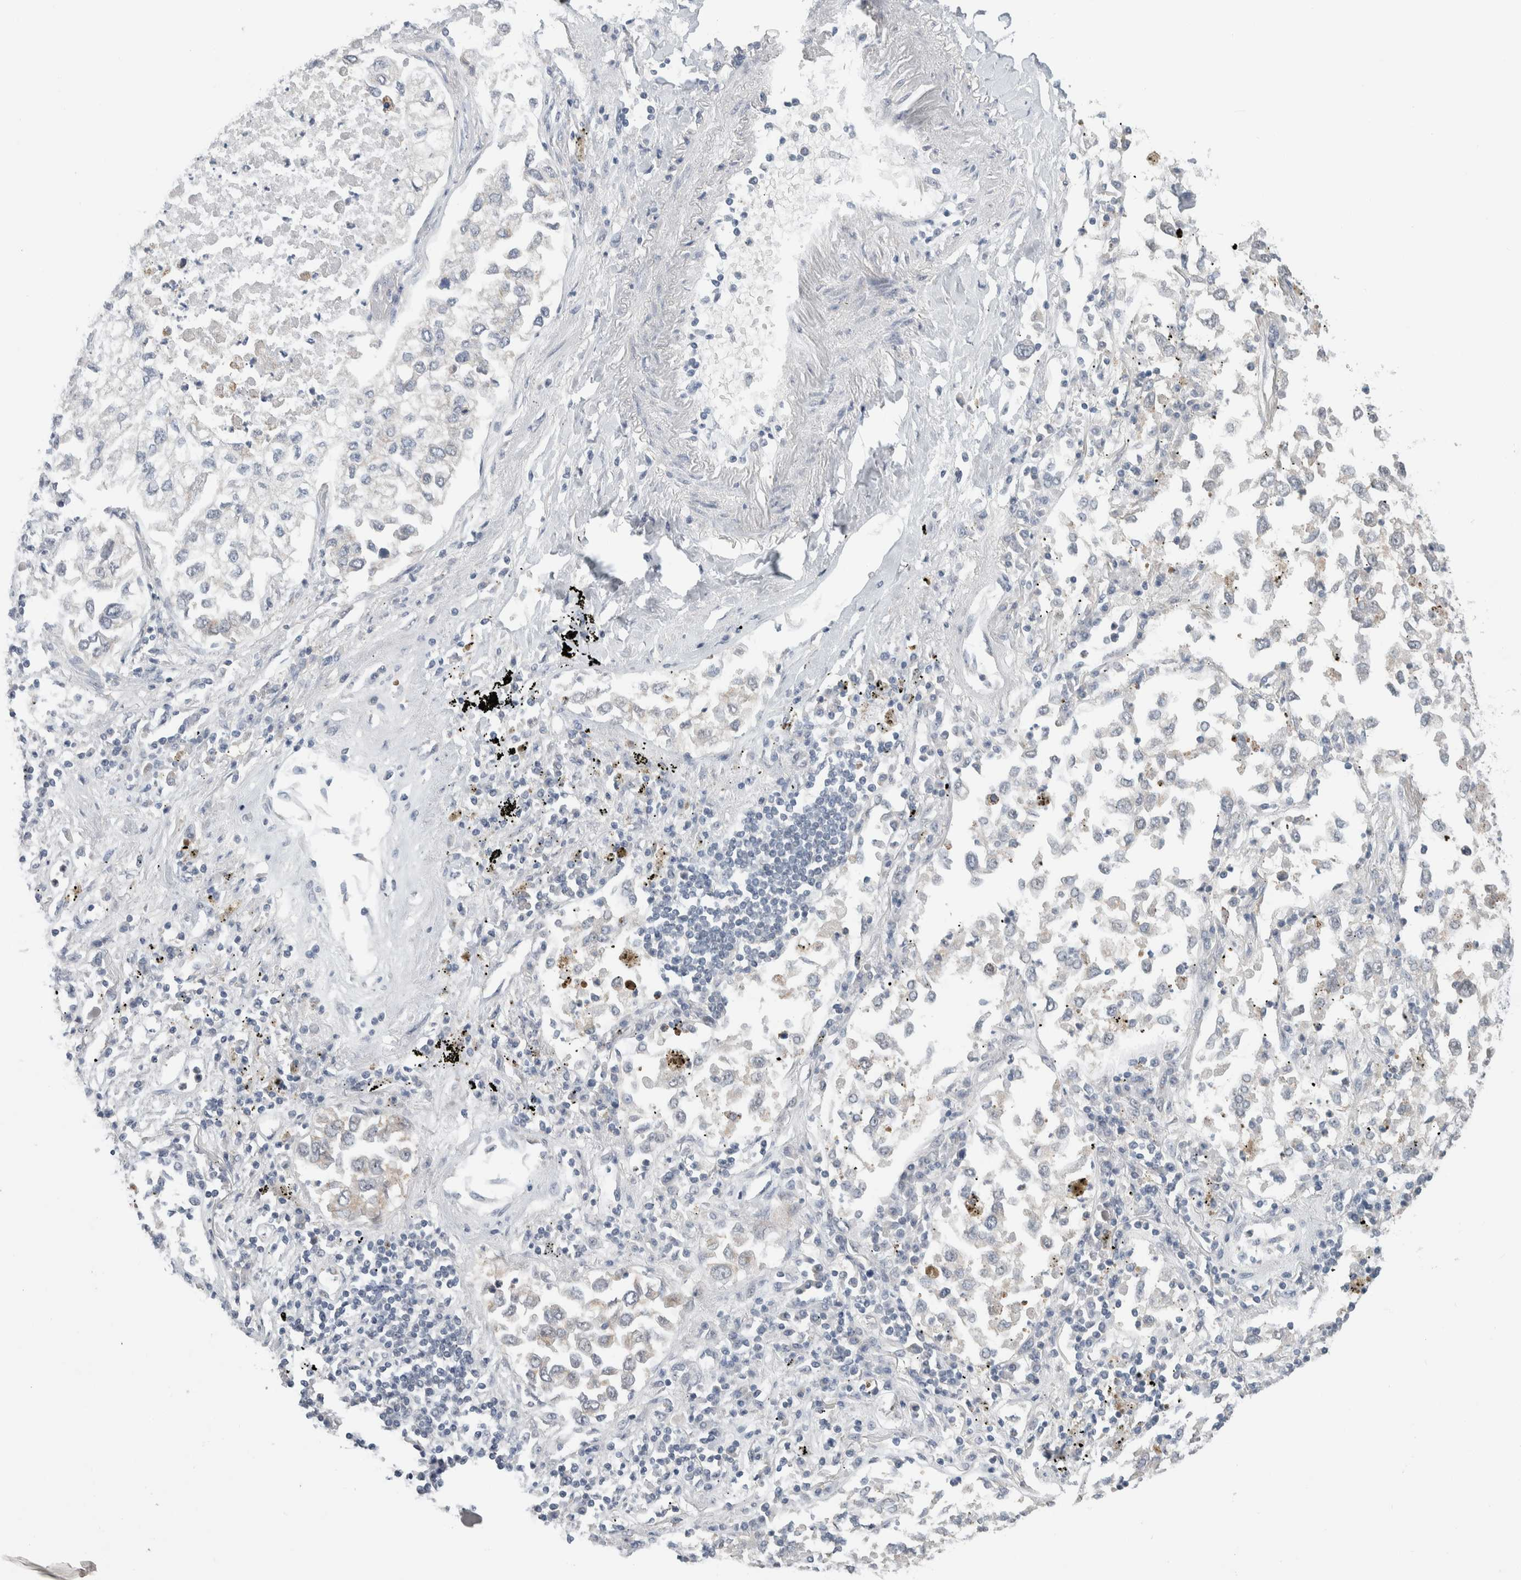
{"staining": {"intensity": "negative", "quantity": "none", "location": "none"}, "tissue": "lung cancer", "cell_type": "Tumor cells", "image_type": "cancer", "snomed": [{"axis": "morphology", "description": "Inflammation, NOS"}, {"axis": "morphology", "description": "Adenocarcinoma, NOS"}, {"axis": "topography", "description": "Lung"}], "caption": "Lung cancer stained for a protein using immunohistochemistry reveals no staining tumor cells.", "gene": "SHPK", "patient": {"sex": "male", "age": 63}}